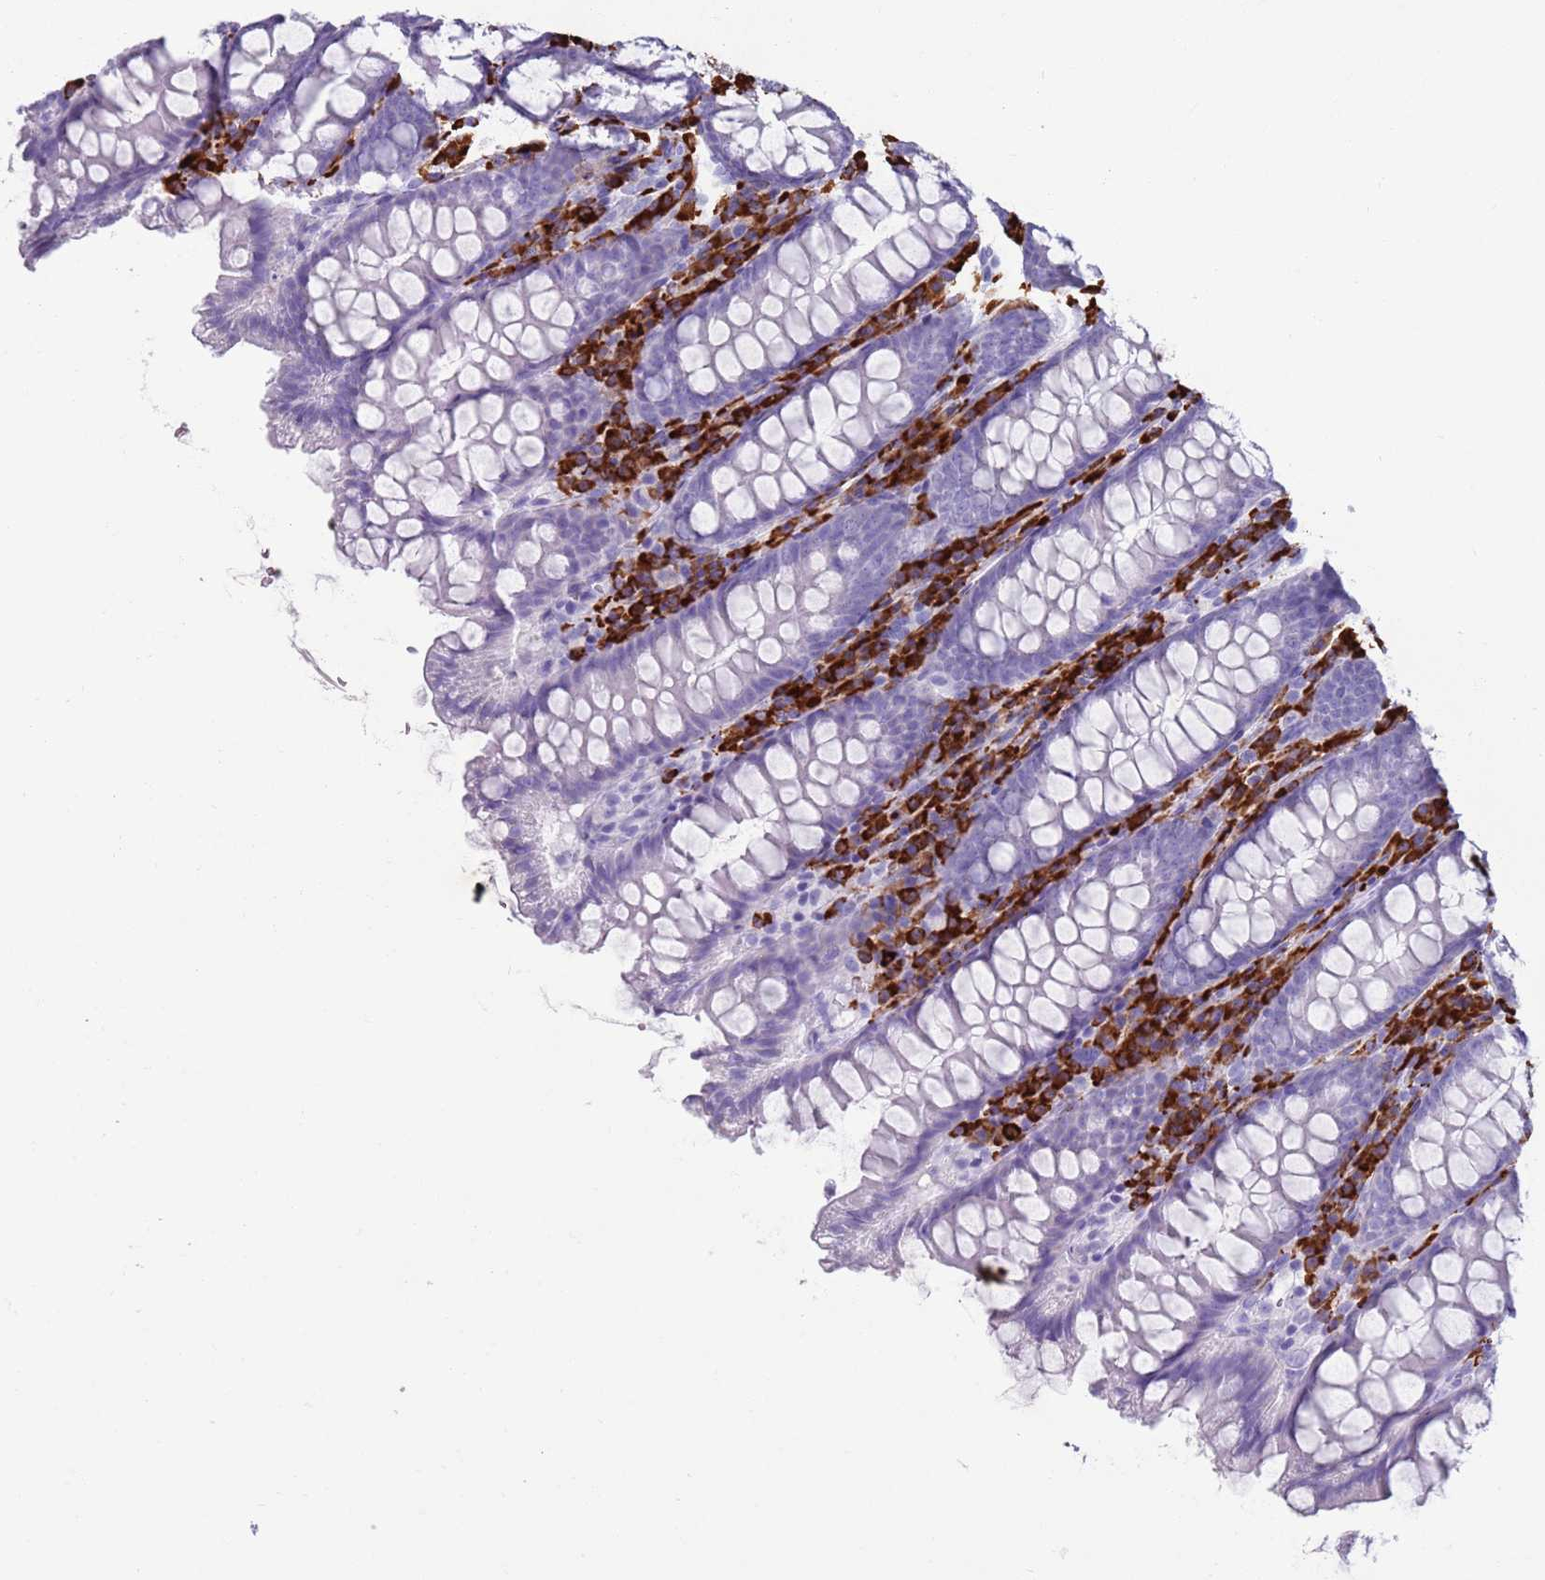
{"staining": {"intensity": "negative", "quantity": "none", "location": "none"}, "tissue": "colon", "cell_type": "Endothelial cells", "image_type": "normal", "snomed": [{"axis": "morphology", "description": "Normal tissue, NOS"}, {"axis": "topography", "description": "Colon"}], "caption": "Human colon stained for a protein using immunohistochemistry (IHC) reveals no positivity in endothelial cells.", "gene": "ENSG00000263020", "patient": {"sex": "female", "age": 79}}